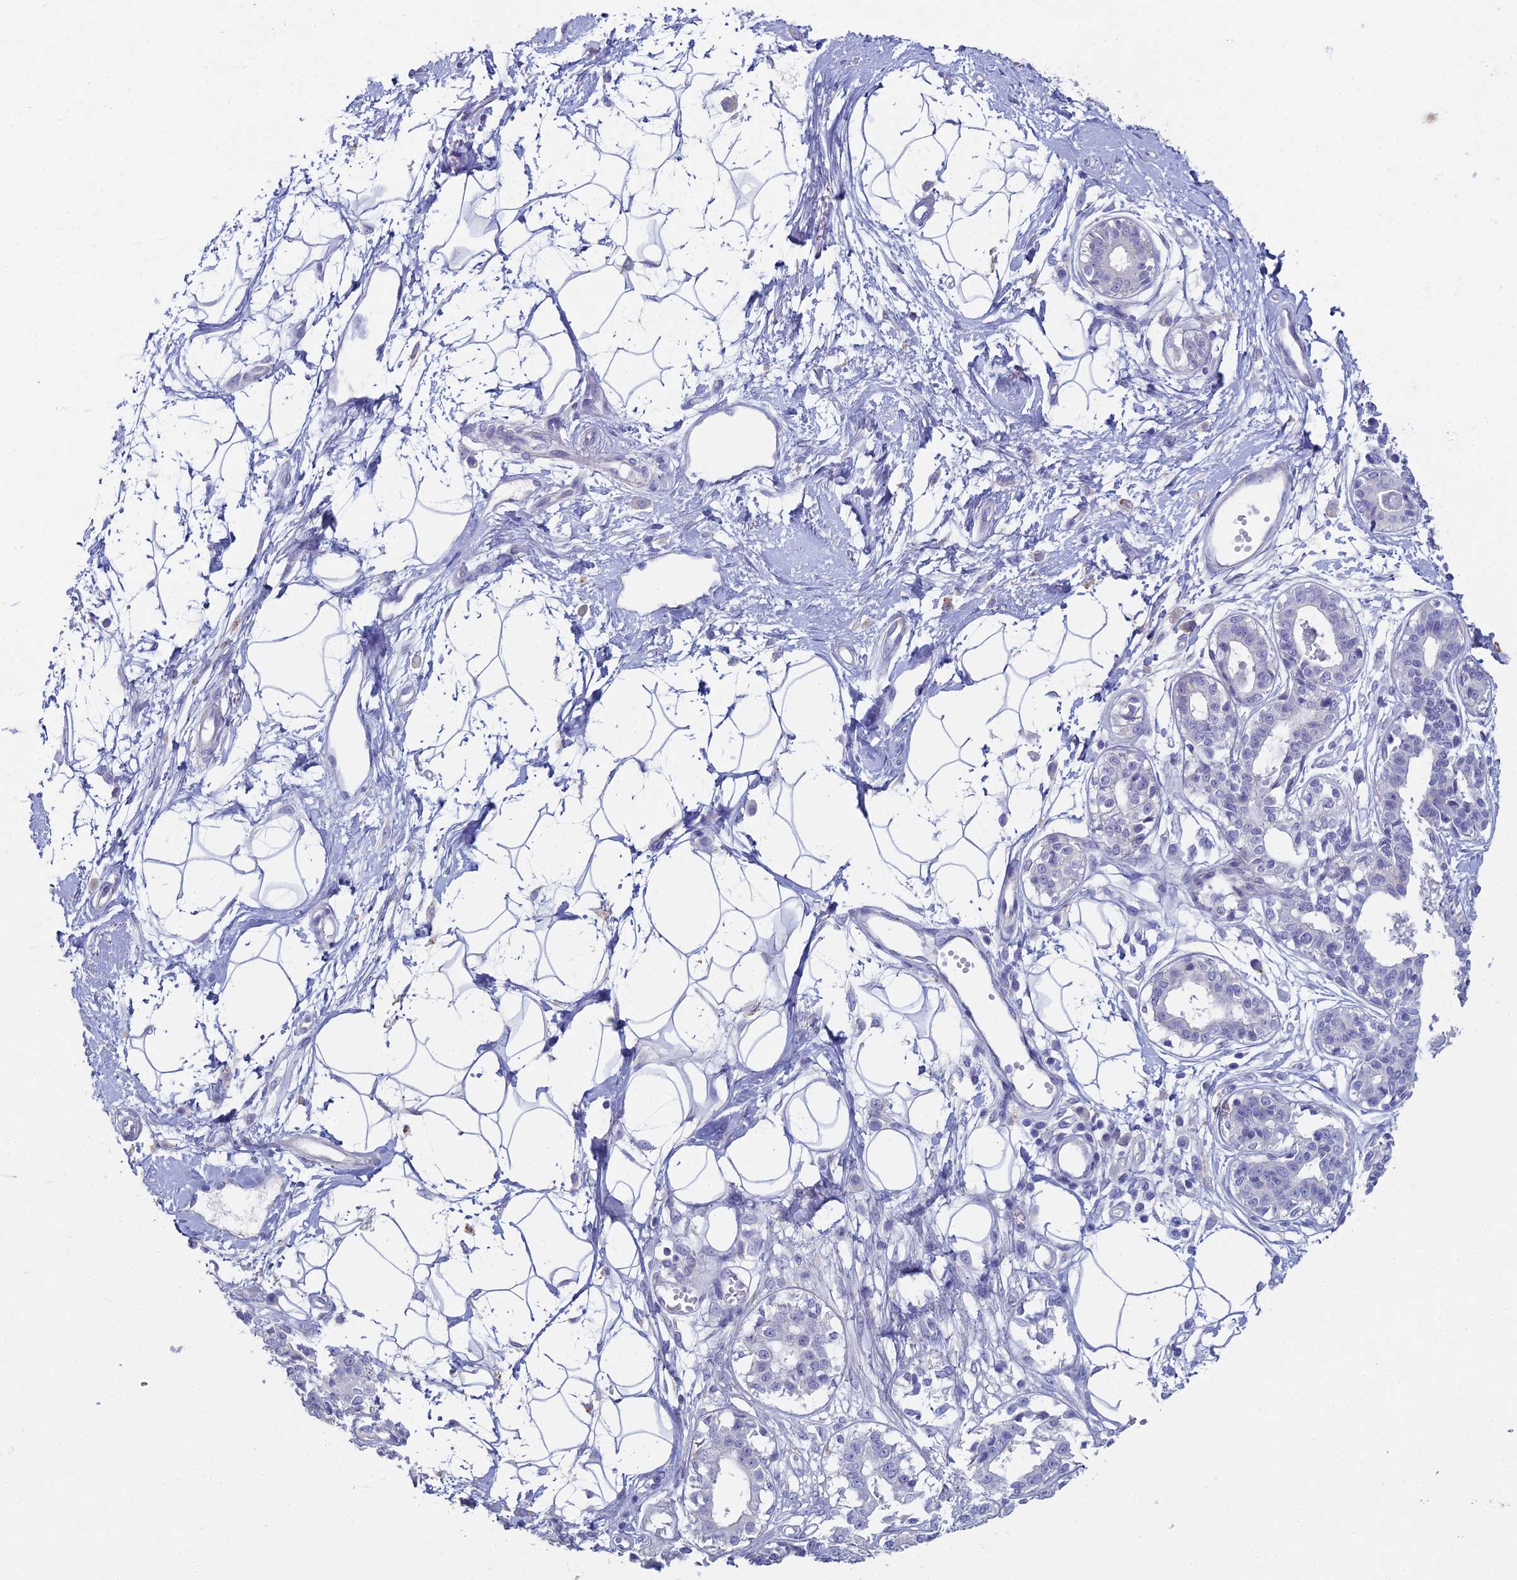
{"staining": {"intensity": "negative", "quantity": "none", "location": "none"}, "tissue": "breast", "cell_type": "Adipocytes", "image_type": "normal", "snomed": [{"axis": "morphology", "description": "Normal tissue, NOS"}, {"axis": "topography", "description": "Breast"}], "caption": "Adipocytes are negative for brown protein staining in unremarkable breast. The staining was performed using DAB (3,3'-diaminobenzidine) to visualize the protein expression in brown, while the nuclei were stained in blue with hematoxylin (Magnification: 20x).", "gene": "NCAM1", "patient": {"sex": "female", "age": 45}}